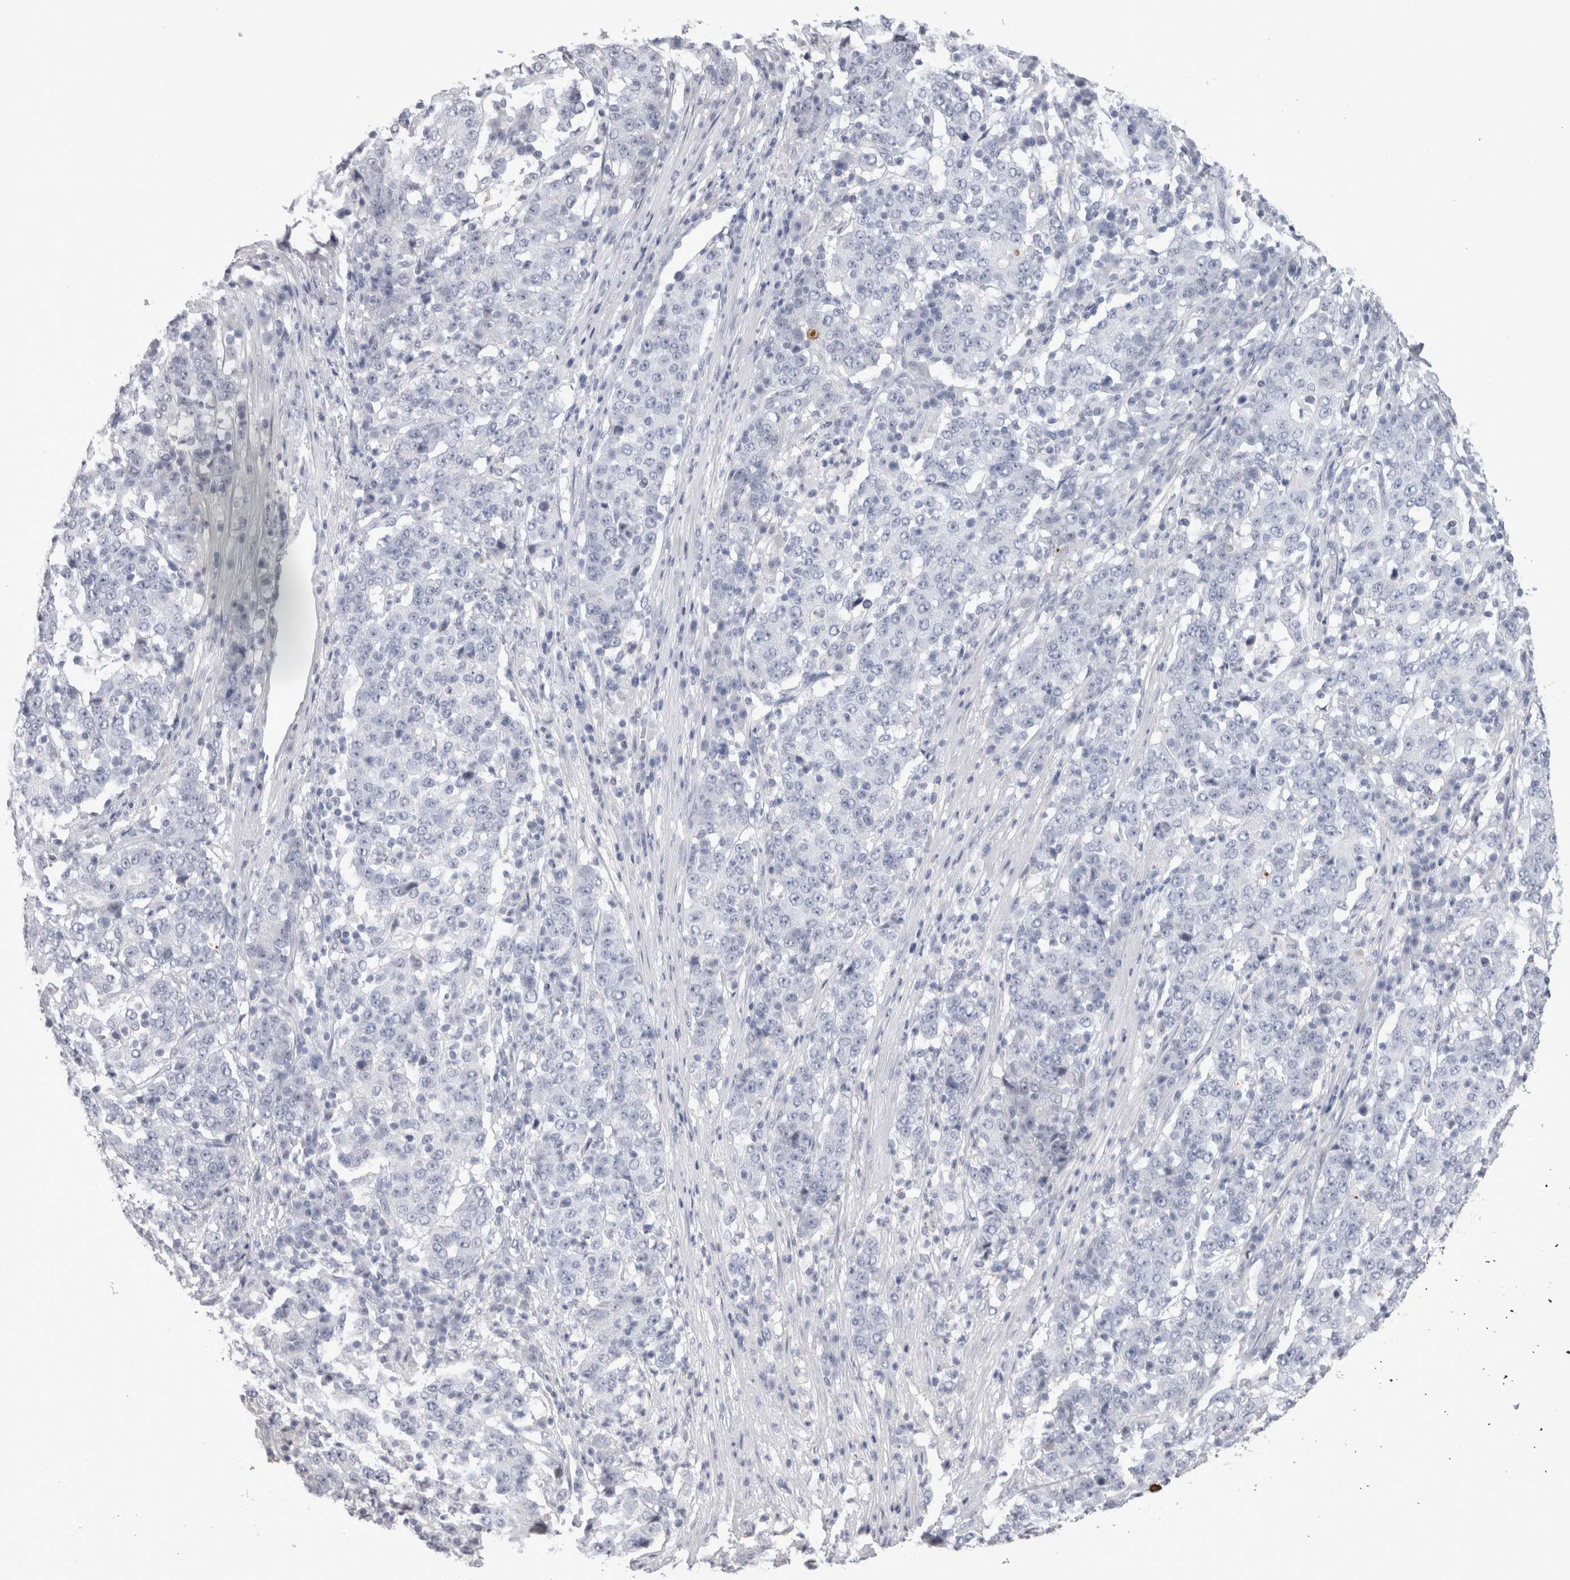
{"staining": {"intensity": "negative", "quantity": "none", "location": "none"}, "tissue": "stomach cancer", "cell_type": "Tumor cells", "image_type": "cancer", "snomed": [{"axis": "morphology", "description": "Adenocarcinoma, NOS"}, {"axis": "topography", "description": "Stomach"}], "caption": "High magnification brightfield microscopy of stomach cancer (adenocarcinoma) stained with DAB (brown) and counterstained with hematoxylin (blue): tumor cells show no significant positivity.", "gene": "ADAM2", "patient": {"sex": "male", "age": 59}}